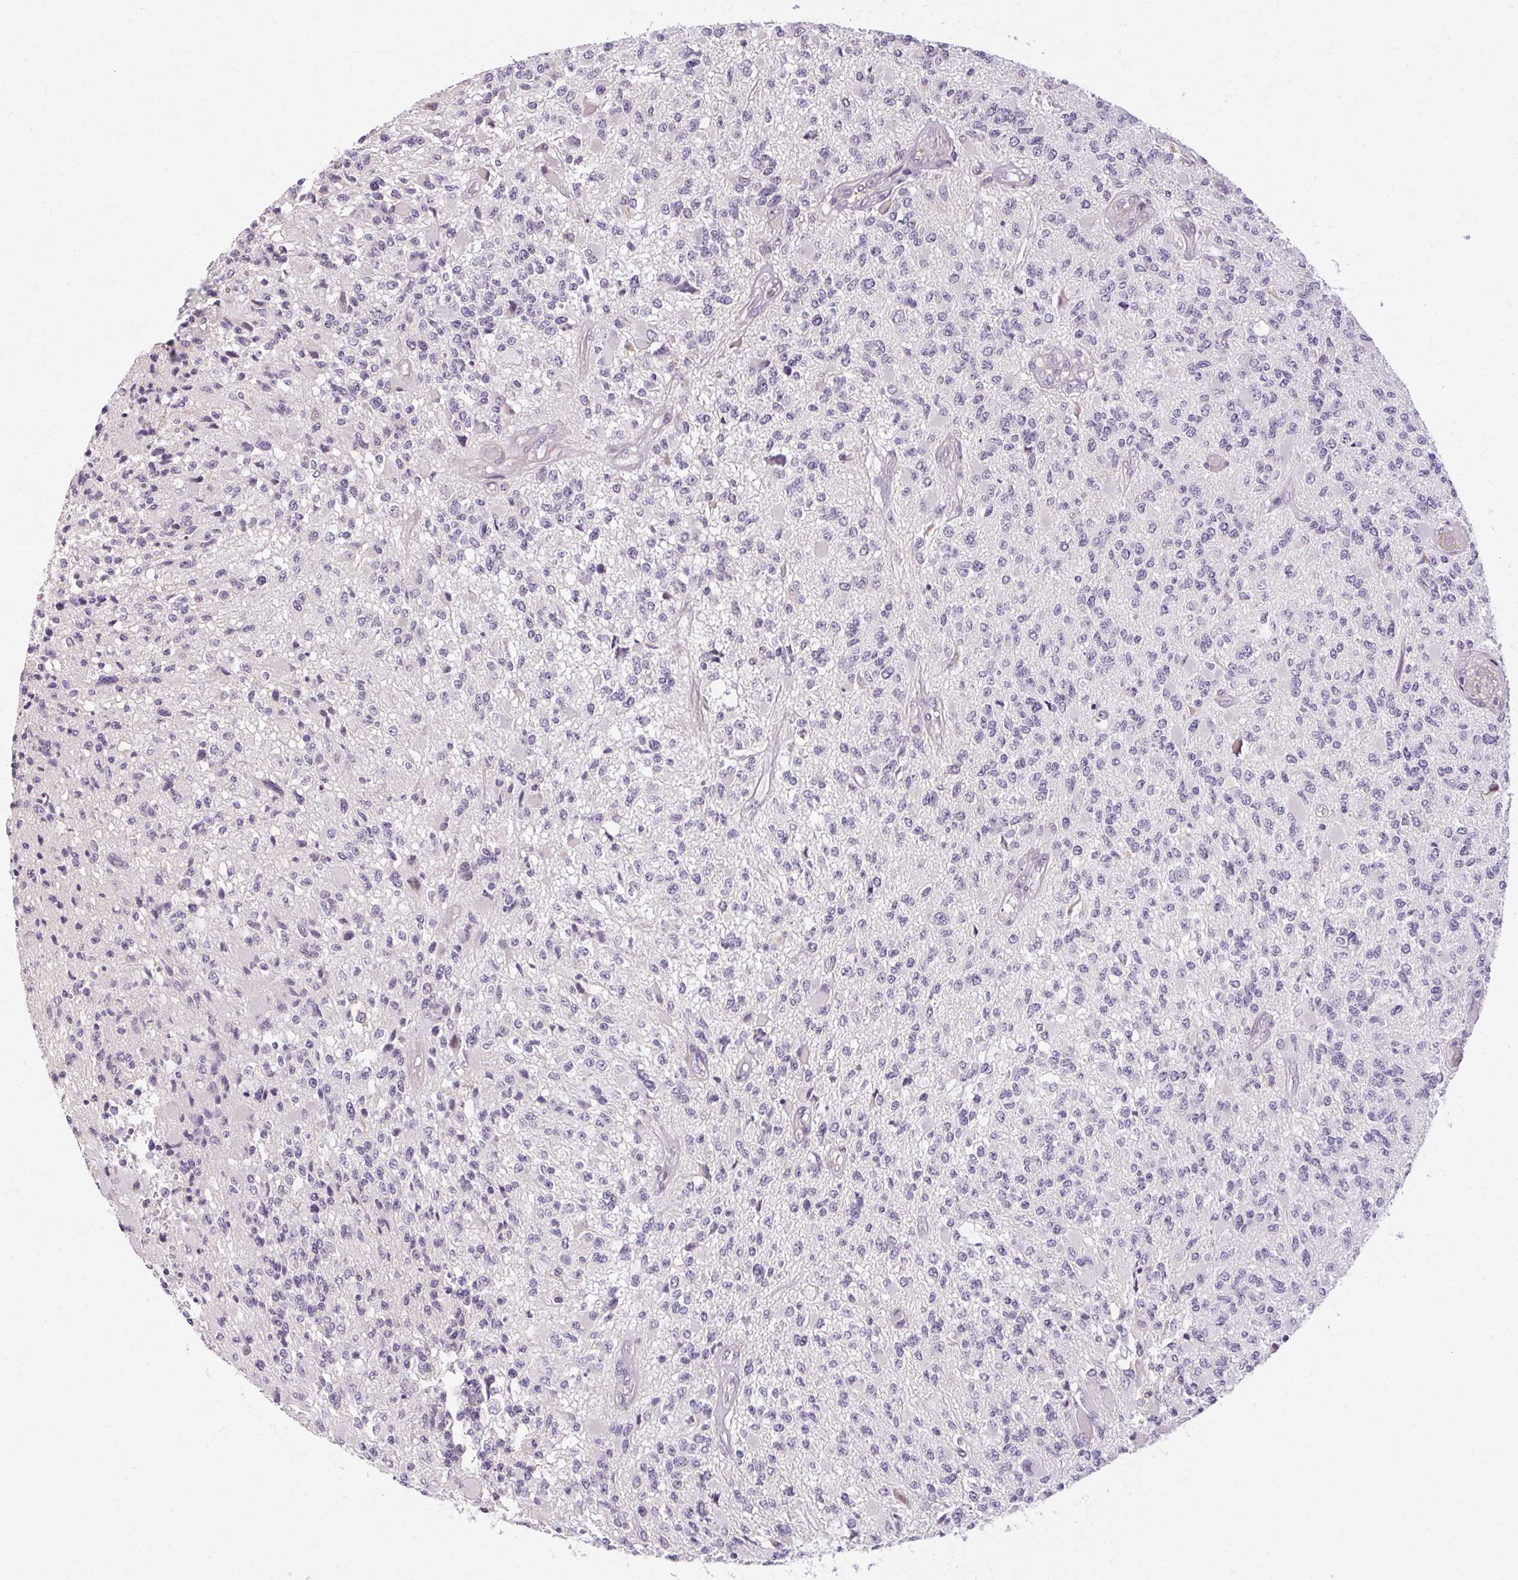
{"staining": {"intensity": "negative", "quantity": "none", "location": "none"}, "tissue": "glioma", "cell_type": "Tumor cells", "image_type": "cancer", "snomed": [{"axis": "morphology", "description": "Glioma, malignant, High grade"}, {"axis": "topography", "description": "Brain"}], "caption": "The immunohistochemistry micrograph has no significant staining in tumor cells of glioma tissue.", "gene": "TMEM52B", "patient": {"sex": "female", "age": 63}}